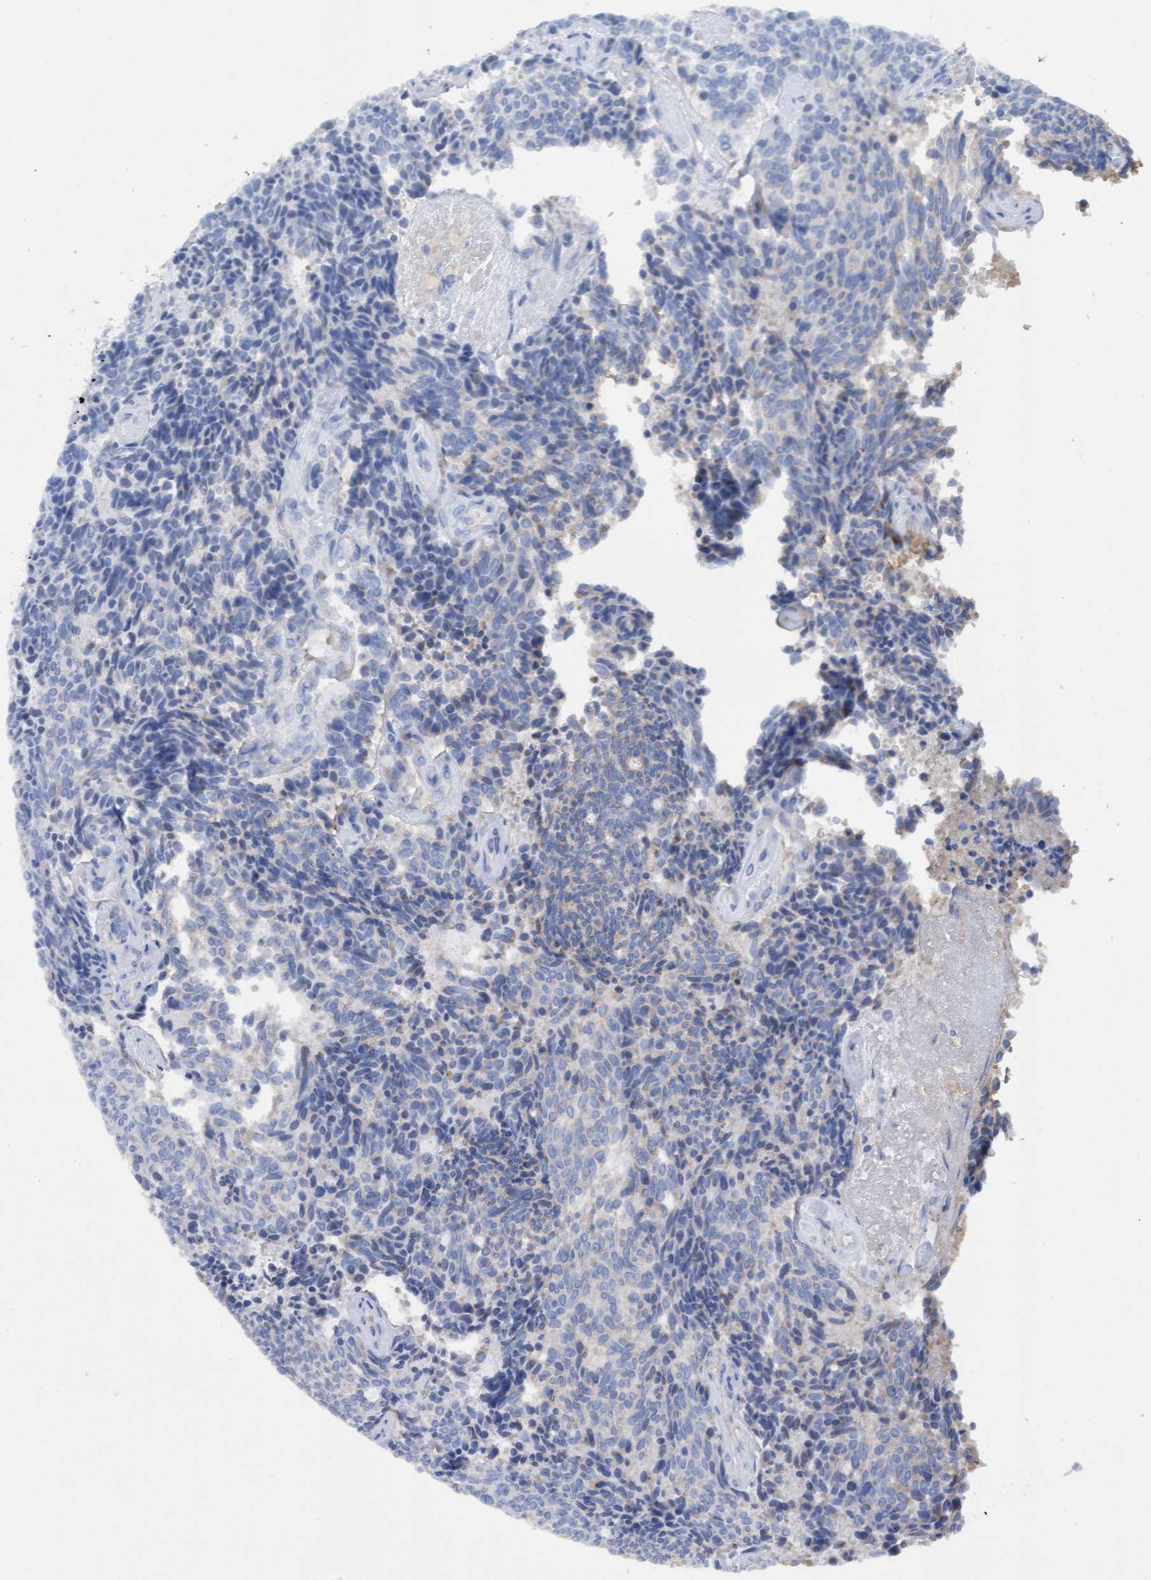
{"staining": {"intensity": "negative", "quantity": "none", "location": "none"}, "tissue": "carcinoid", "cell_type": "Tumor cells", "image_type": "cancer", "snomed": [{"axis": "morphology", "description": "Carcinoid, malignant, NOS"}, {"axis": "topography", "description": "Pancreas"}], "caption": "Immunohistochemistry (IHC) image of carcinoid (malignant) stained for a protein (brown), which exhibits no staining in tumor cells. (Stains: DAB immunohistochemistry (IHC) with hematoxylin counter stain, Microscopy: brightfield microscopy at high magnification).", "gene": "ITFG1", "patient": {"sex": "female", "age": 54}}